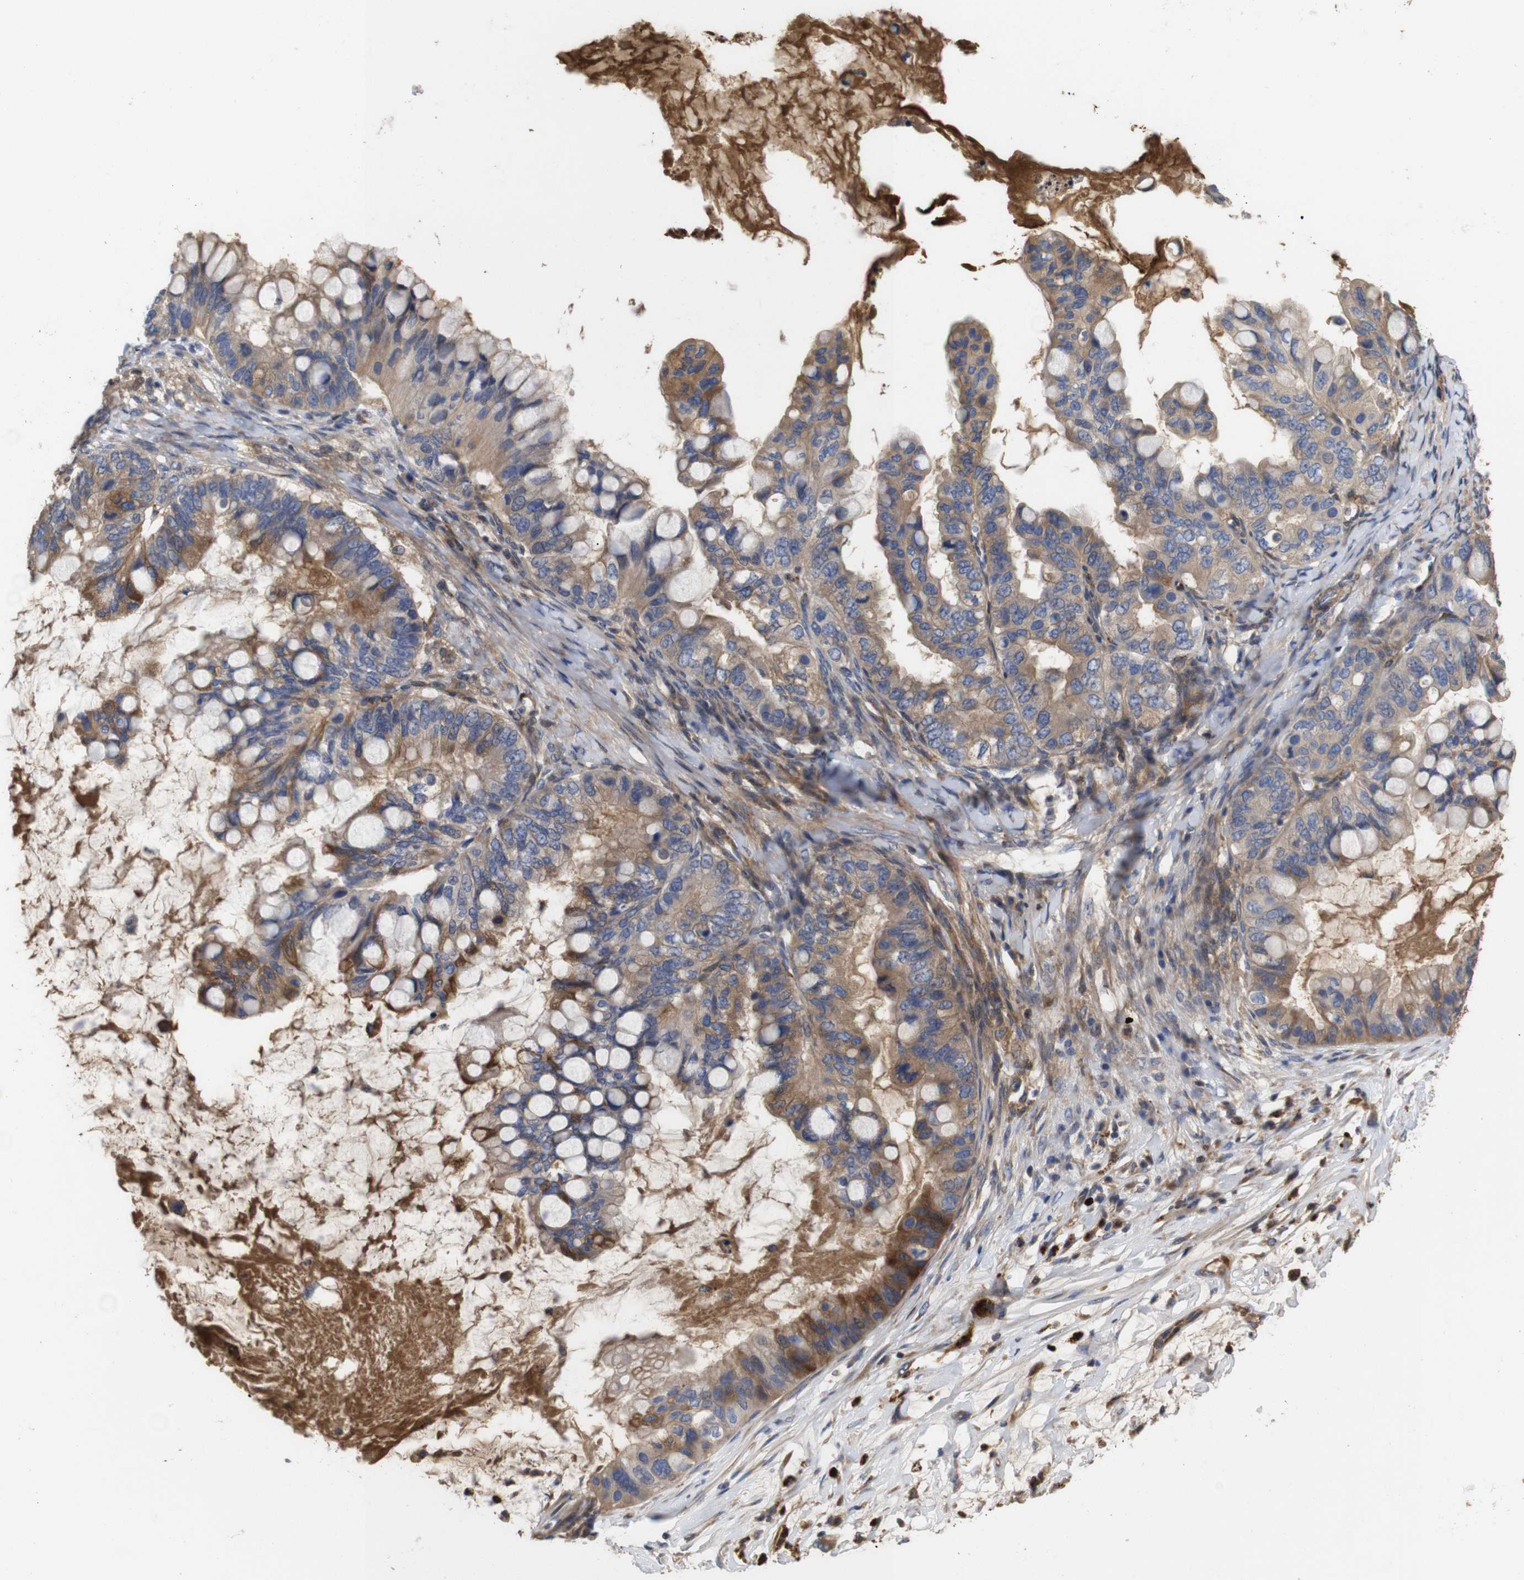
{"staining": {"intensity": "moderate", "quantity": ">75%", "location": "cytoplasmic/membranous"}, "tissue": "ovarian cancer", "cell_type": "Tumor cells", "image_type": "cancer", "snomed": [{"axis": "morphology", "description": "Cystadenocarcinoma, mucinous, NOS"}, {"axis": "topography", "description": "Ovary"}], "caption": "Human ovarian mucinous cystadenocarcinoma stained for a protein (brown) shows moderate cytoplasmic/membranous positive positivity in approximately >75% of tumor cells.", "gene": "SPRY3", "patient": {"sex": "female", "age": 80}}